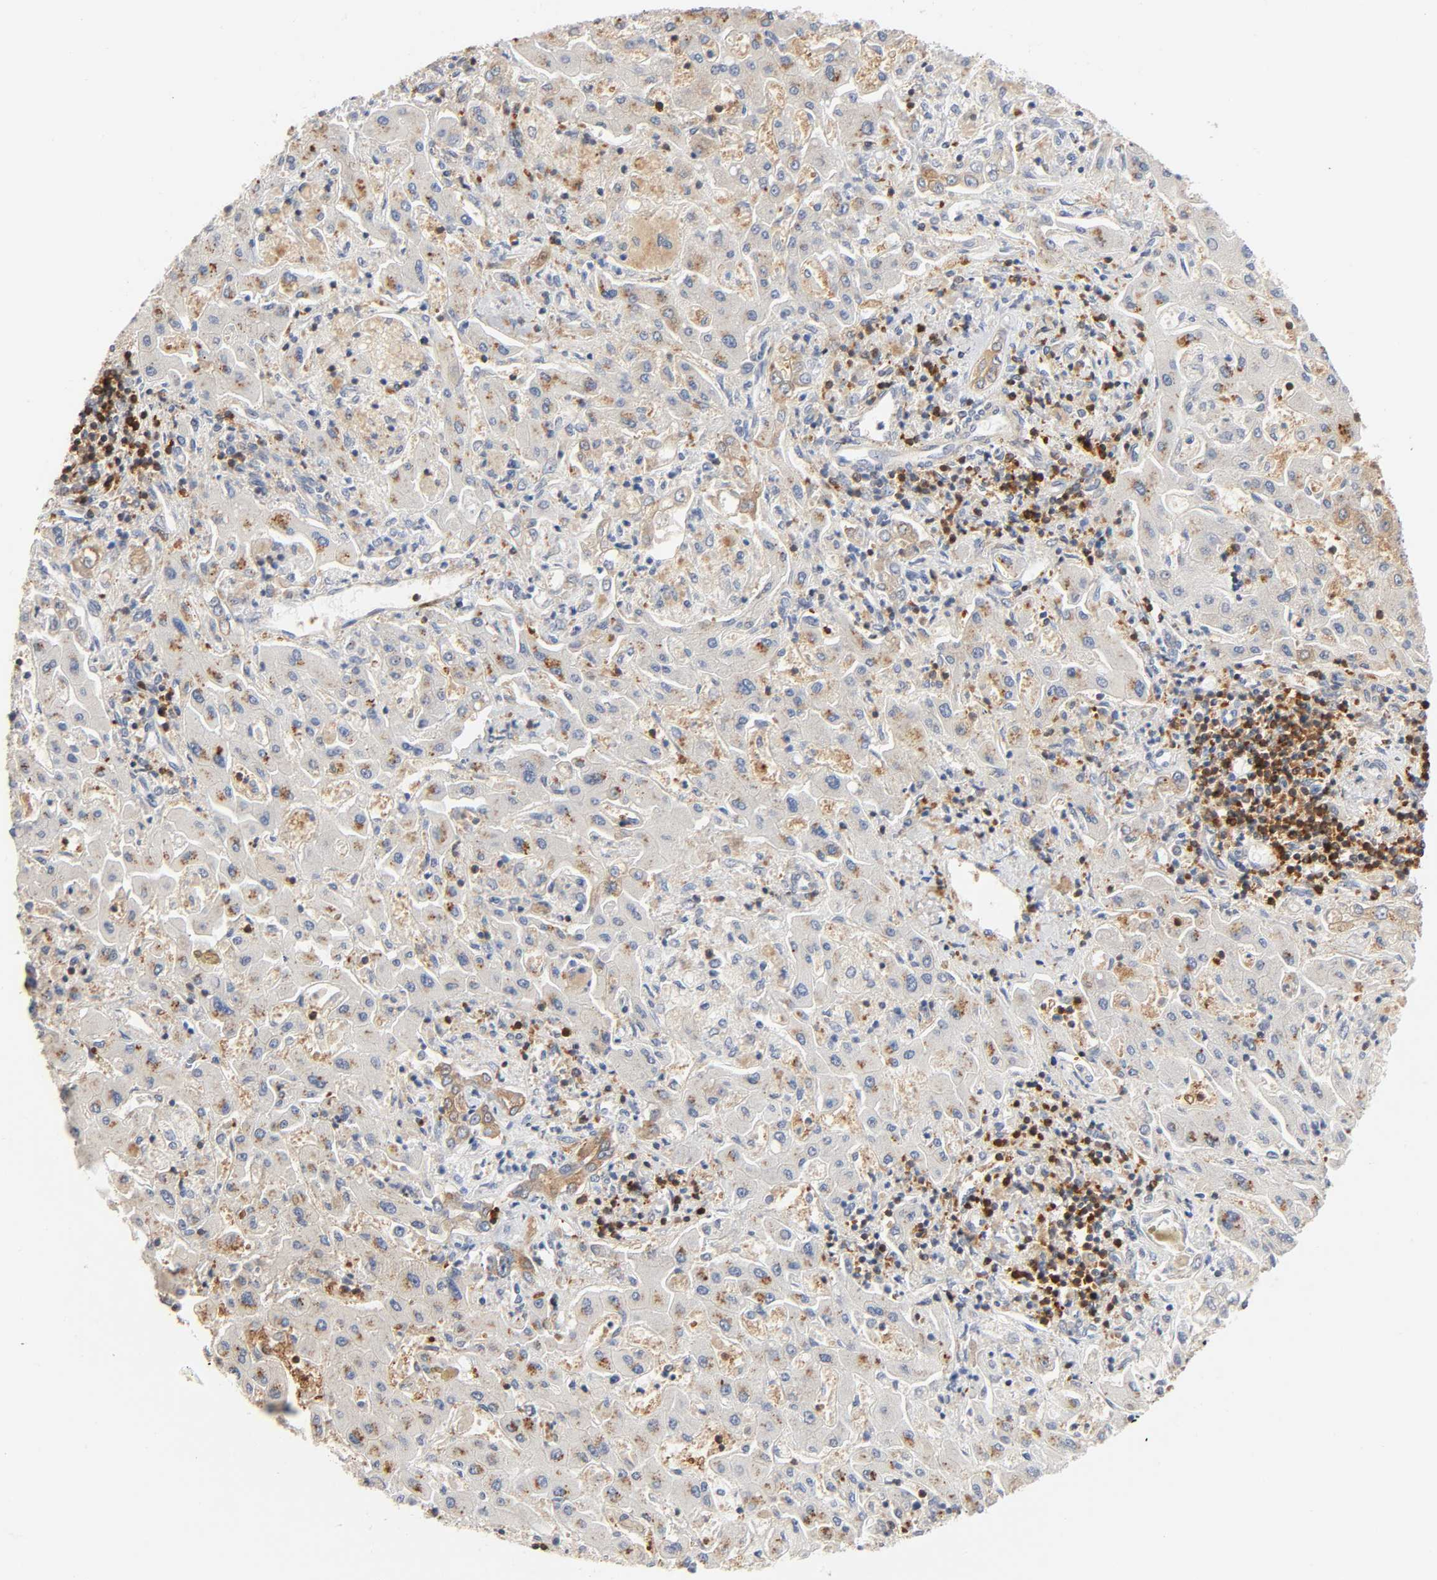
{"staining": {"intensity": "moderate", "quantity": "25%-75%", "location": "cytoplasmic/membranous"}, "tissue": "liver cancer", "cell_type": "Tumor cells", "image_type": "cancer", "snomed": [{"axis": "morphology", "description": "Cholangiocarcinoma"}, {"axis": "topography", "description": "Liver"}], "caption": "Protein positivity by IHC displays moderate cytoplasmic/membranous staining in approximately 25%-75% of tumor cells in liver cancer (cholangiocarcinoma).", "gene": "BIN1", "patient": {"sex": "male", "age": 50}}